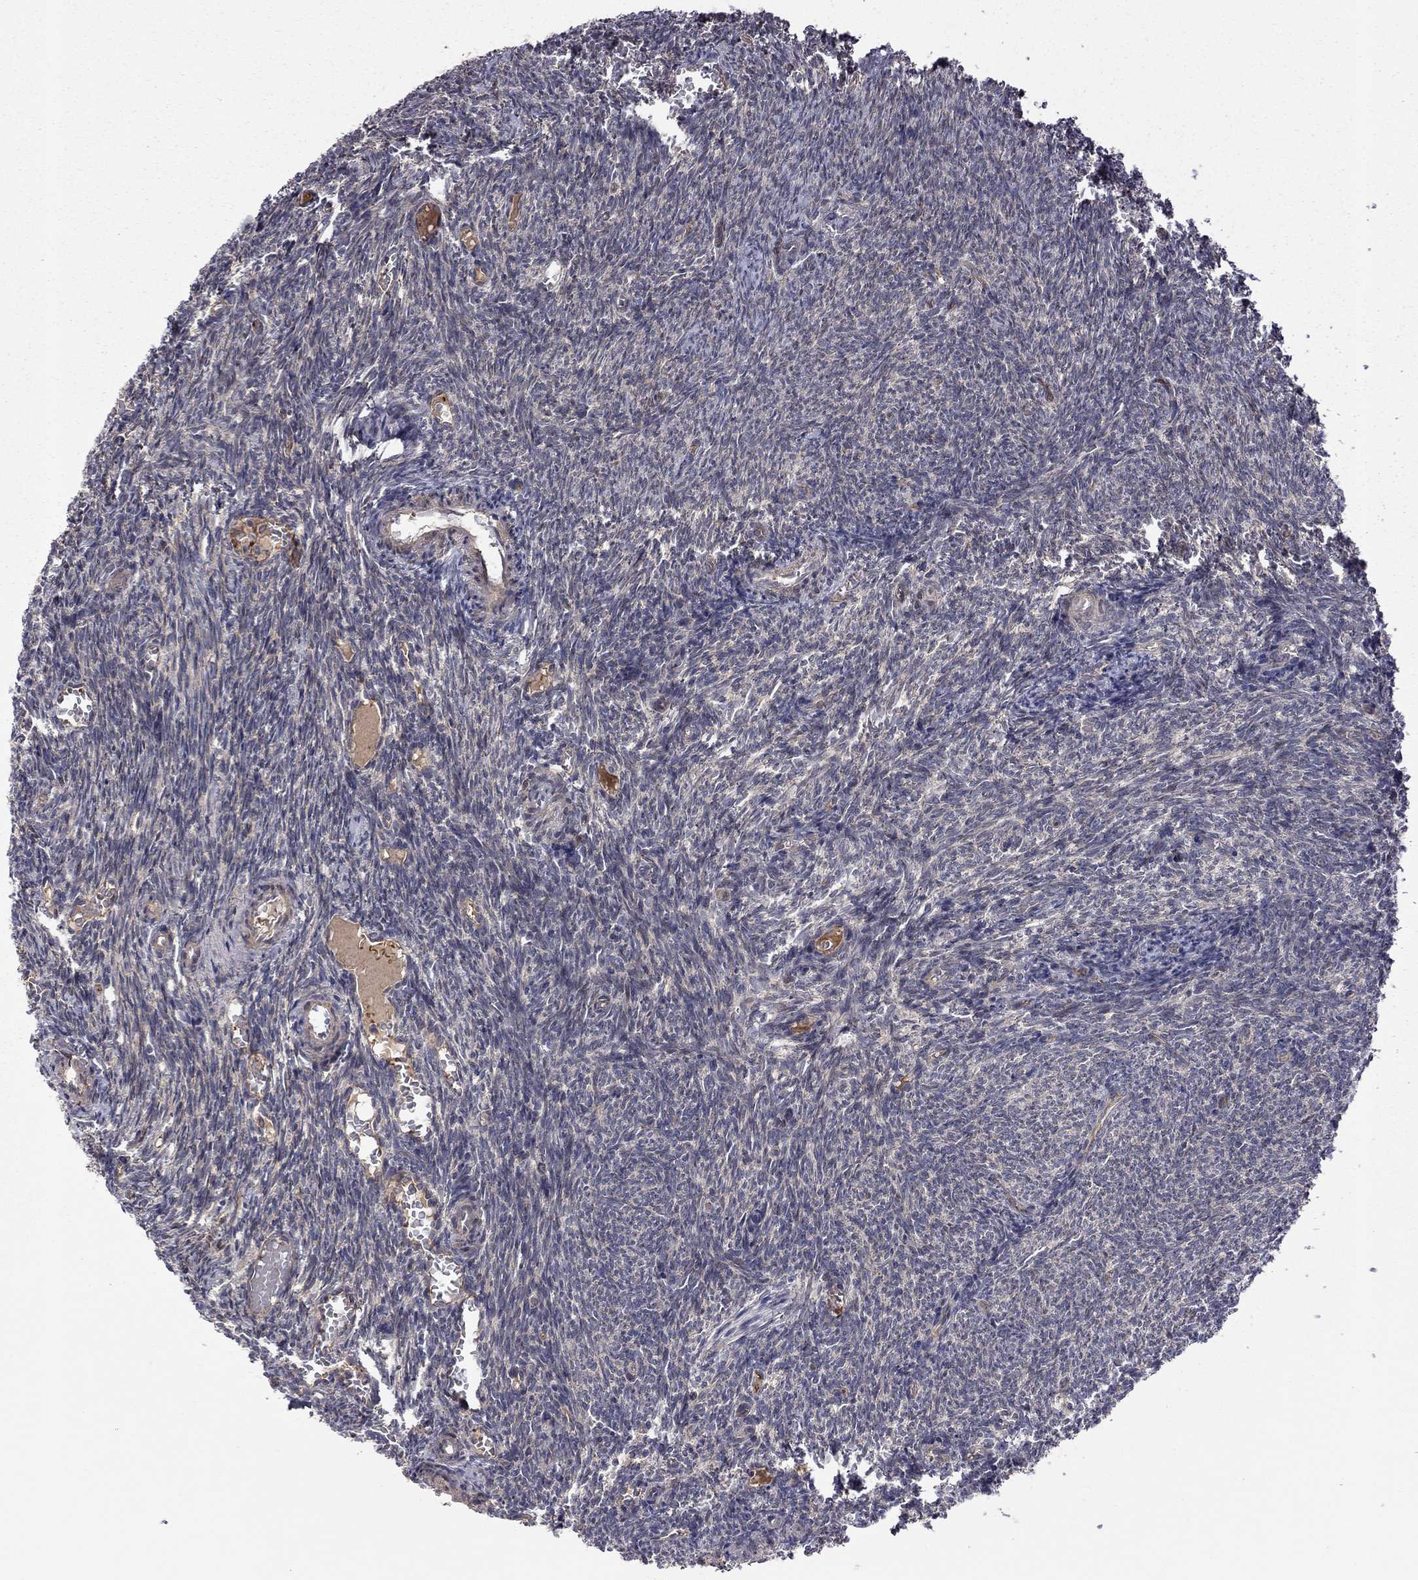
{"staining": {"intensity": "weak", "quantity": "25%-75%", "location": "cytoplasmic/membranous"}, "tissue": "ovary", "cell_type": "Follicle cells", "image_type": "normal", "snomed": [{"axis": "morphology", "description": "Normal tissue, NOS"}, {"axis": "topography", "description": "Ovary"}], "caption": "This histopathology image reveals benign ovary stained with IHC to label a protein in brown. The cytoplasmic/membranous of follicle cells show weak positivity for the protein. Nuclei are counter-stained blue.", "gene": "EXOC3L2", "patient": {"sex": "female", "age": 39}}